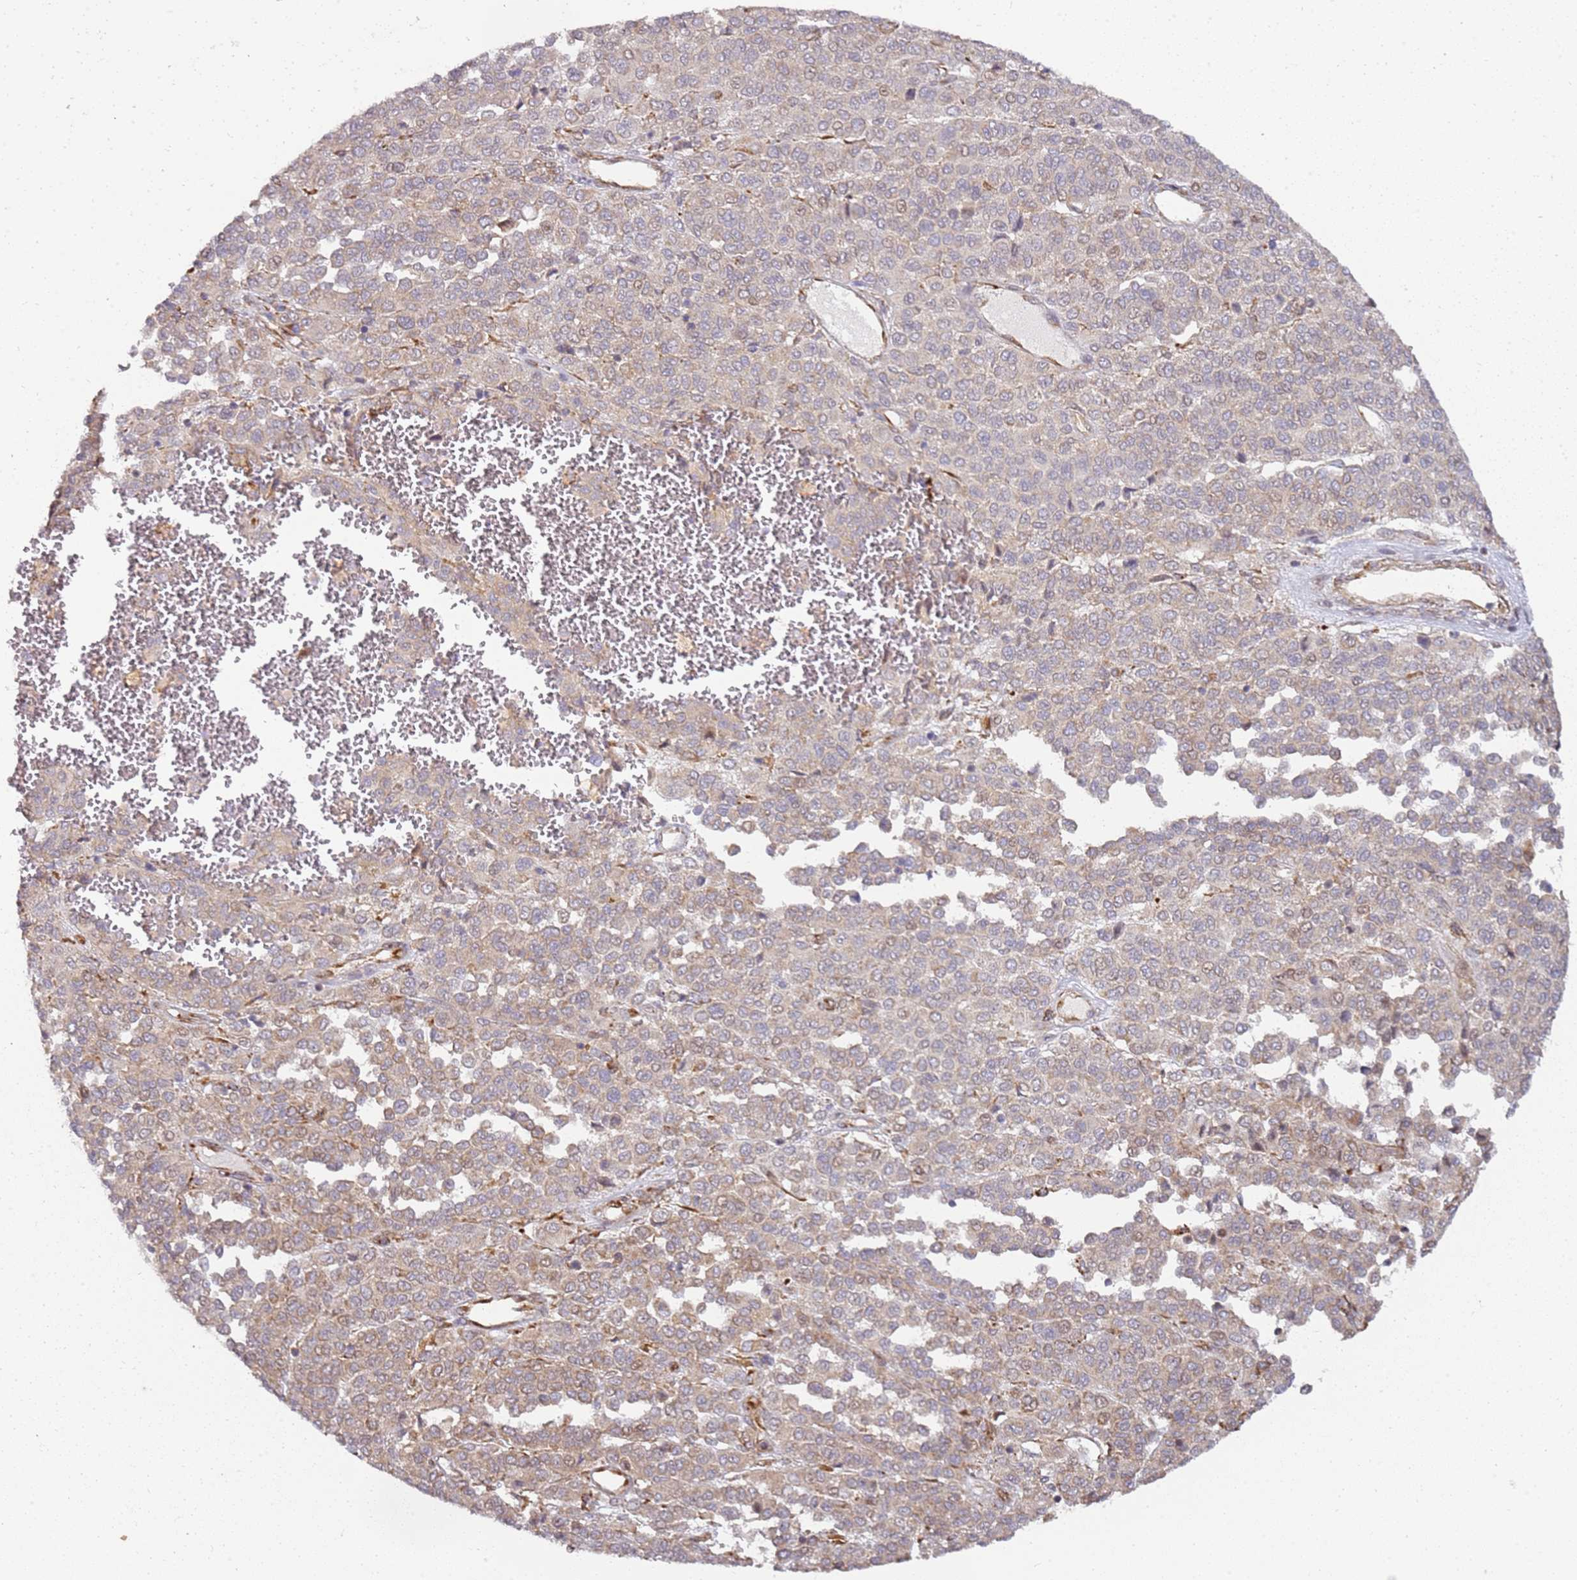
{"staining": {"intensity": "weak", "quantity": ">75%", "location": "cytoplasmic/membranous"}, "tissue": "melanoma", "cell_type": "Tumor cells", "image_type": "cancer", "snomed": [{"axis": "morphology", "description": "Malignant melanoma, Metastatic site"}, {"axis": "topography", "description": "Pancreas"}], "caption": "The immunohistochemical stain shows weak cytoplasmic/membranous positivity in tumor cells of malignant melanoma (metastatic site) tissue.", "gene": "GRAP", "patient": {"sex": "female", "age": 30}}